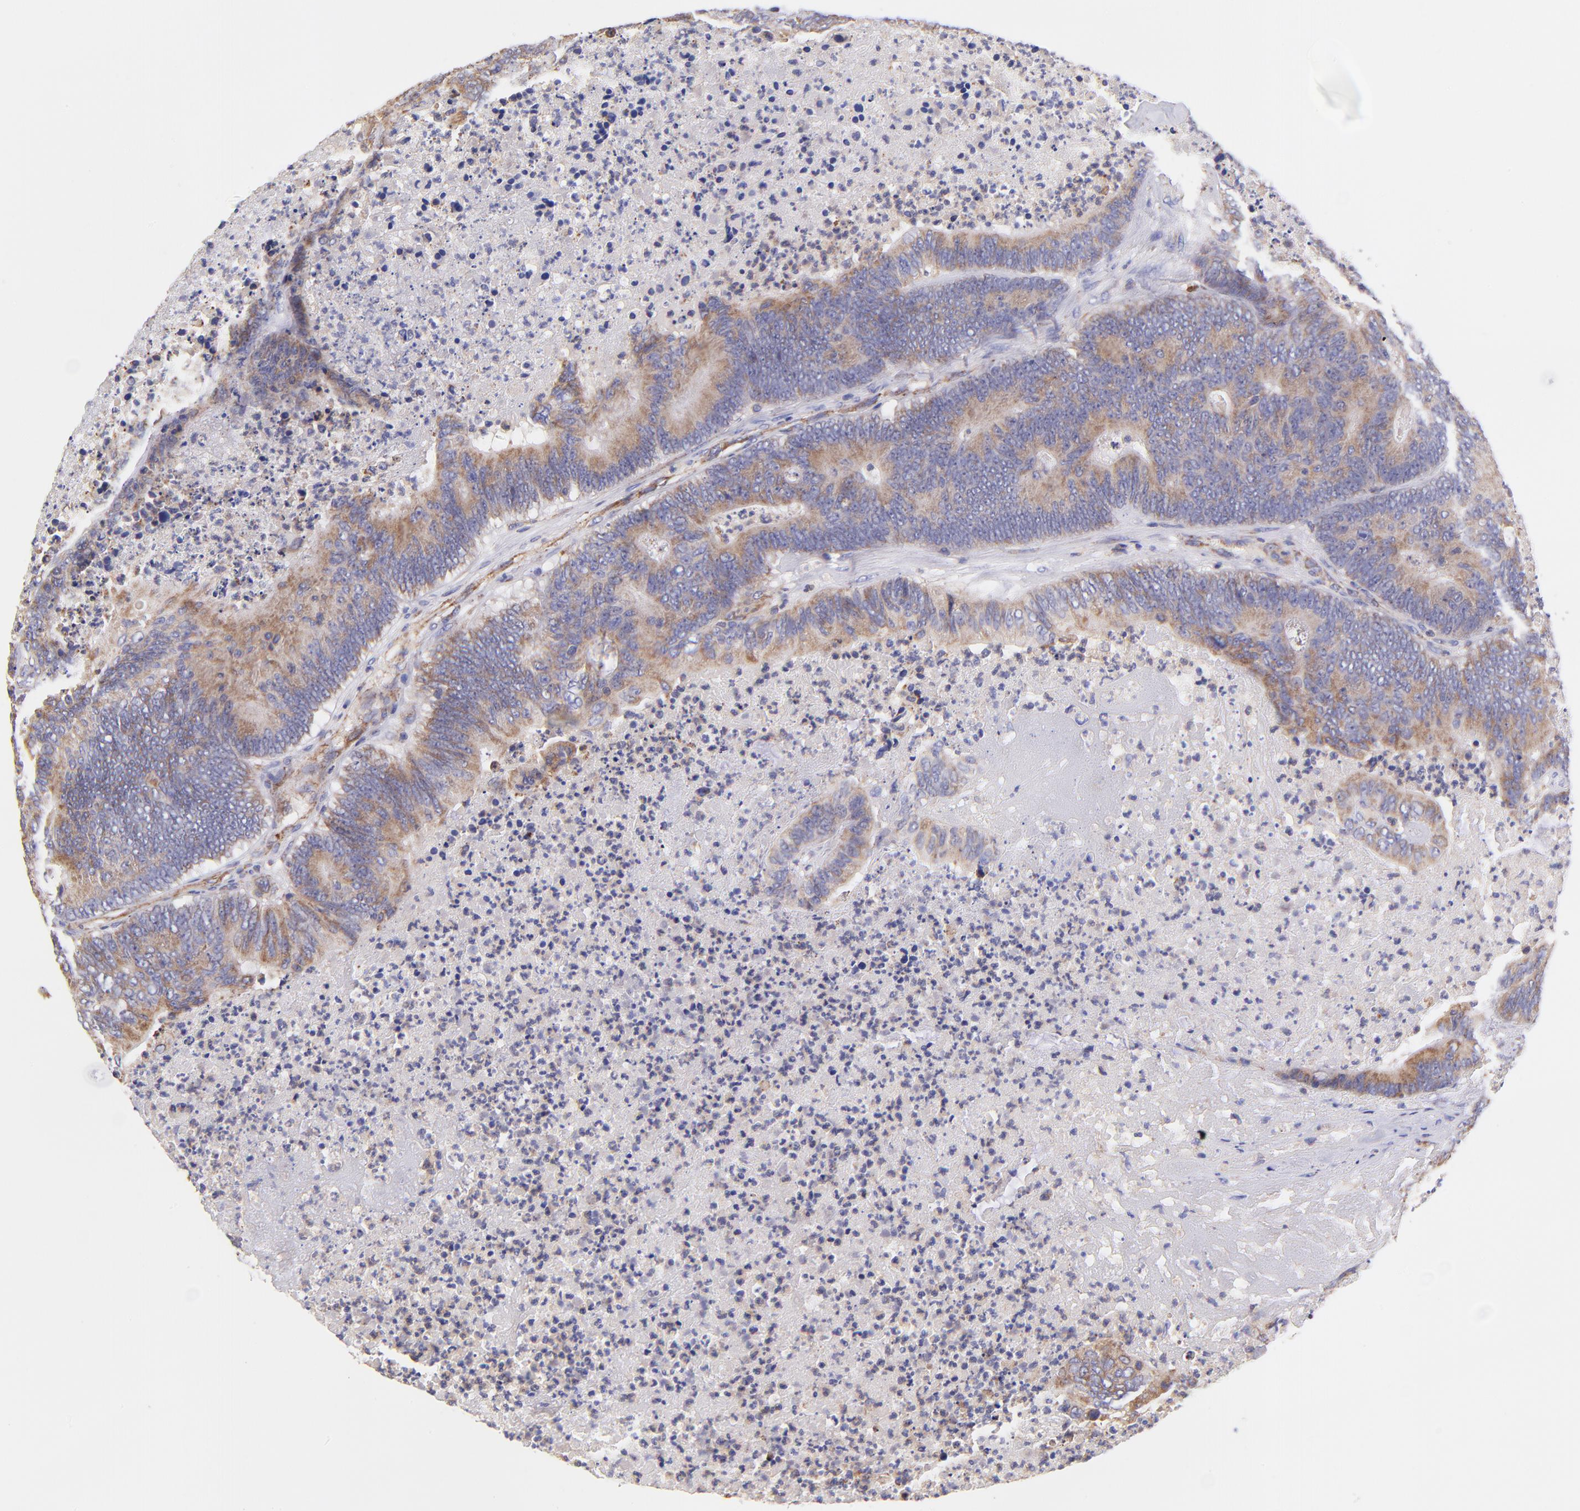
{"staining": {"intensity": "weak", "quantity": ">75%", "location": "cytoplasmic/membranous"}, "tissue": "colorectal cancer", "cell_type": "Tumor cells", "image_type": "cancer", "snomed": [{"axis": "morphology", "description": "Adenocarcinoma, NOS"}, {"axis": "topography", "description": "Colon"}], "caption": "Tumor cells demonstrate weak cytoplasmic/membranous staining in approximately >75% of cells in adenocarcinoma (colorectal). (brown staining indicates protein expression, while blue staining denotes nuclei).", "gene": "PREX1", "patient": {"sex": "male", "age": 65}}